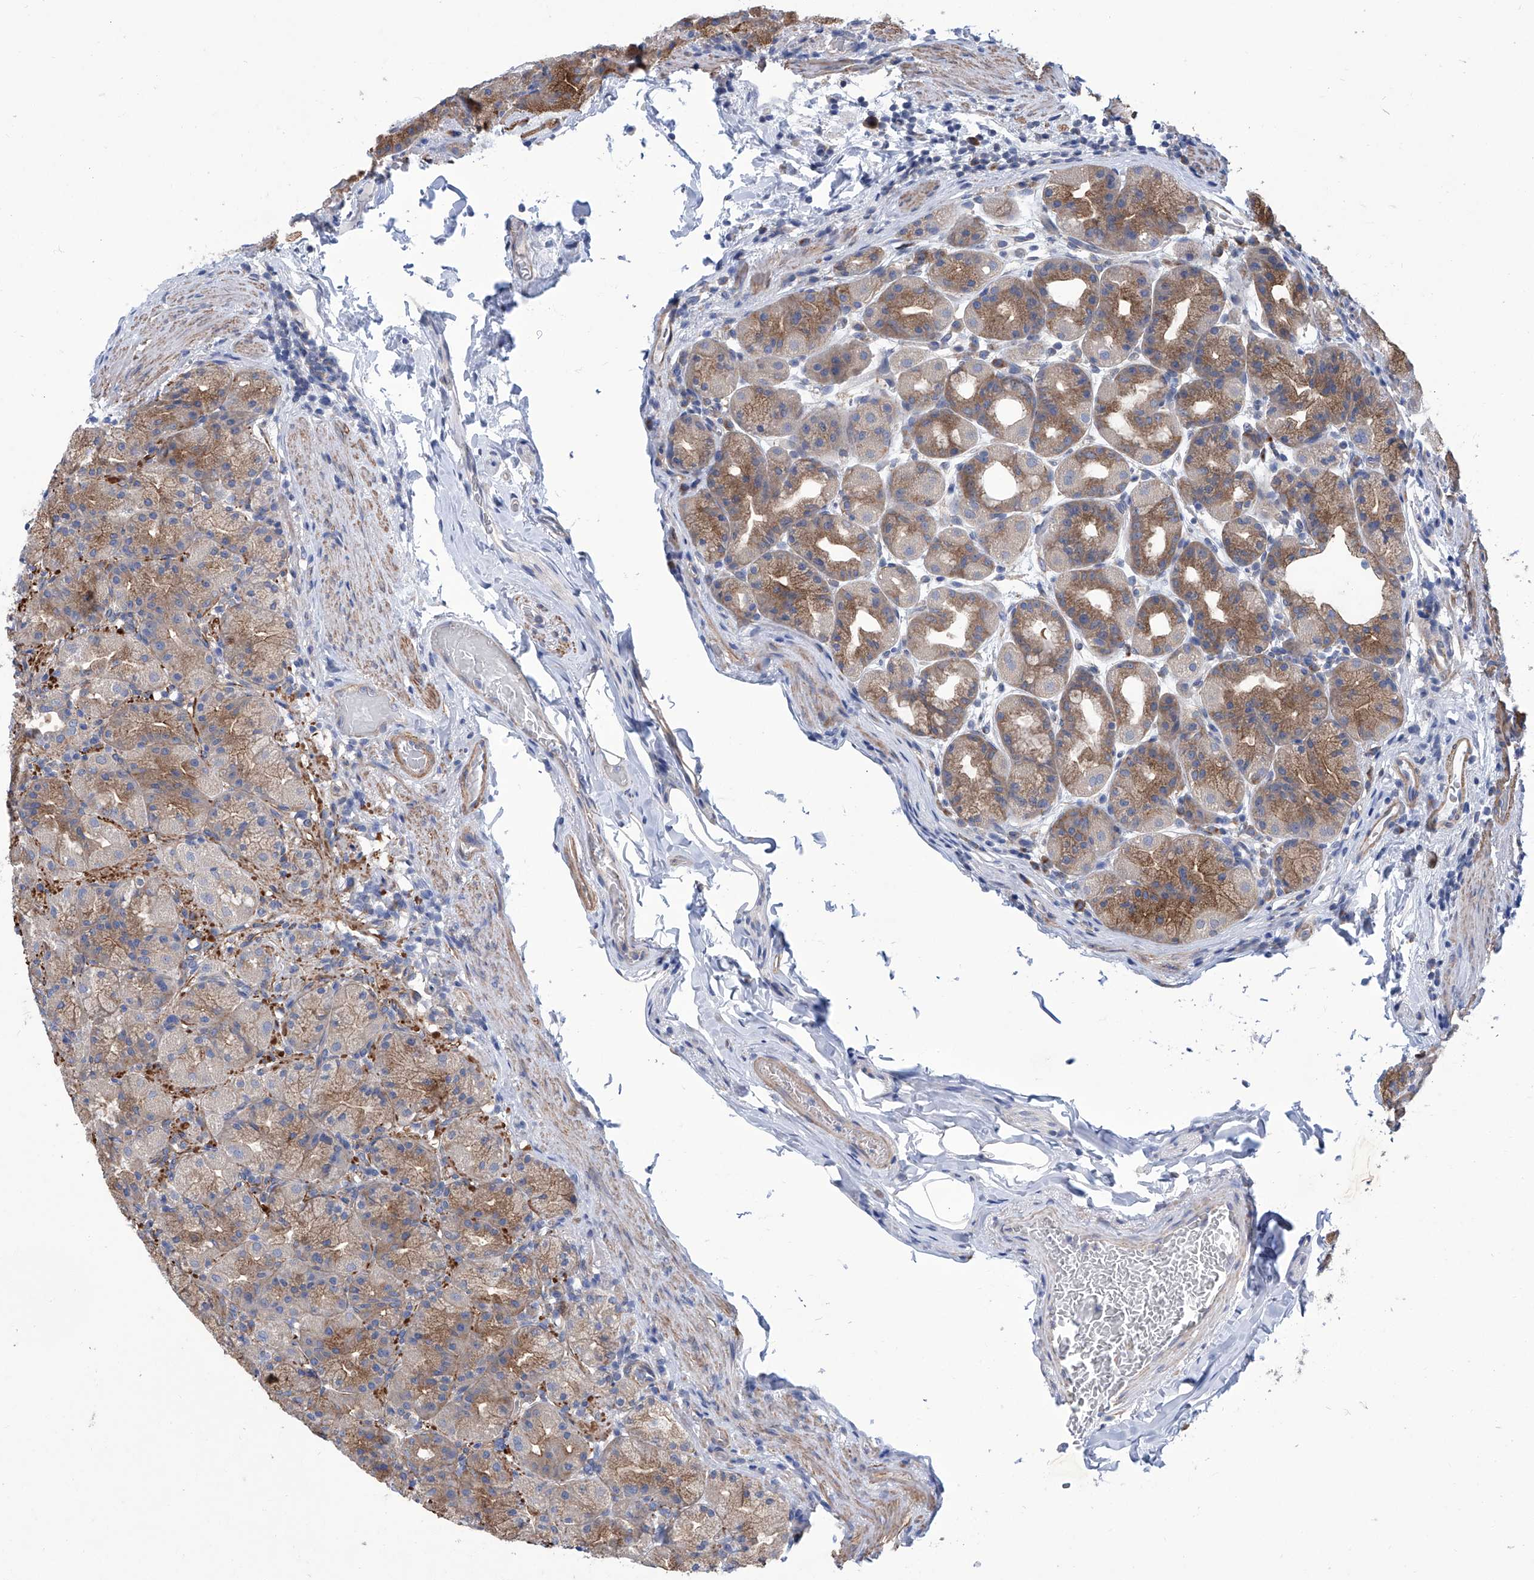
{"staining": {"intensity": "moderate", "quantity": ">75%", "location": "cytoplasmic/membranous"}, "tissue": "stomach", "cell_type": "Glandular cells", "image_type": "normal", "snomed": [{"axis": "morphology", "description": "Normal tissue, NOS"}, {"axis": "topography", "description": "Stomach, upper"}], "caption": "Protein analysis of benign stomach exhibits moderate cytoplasmic/membranous expression in about >75% of glandular cells.", "gene": "SMS", "patient": {"sex": "male", "age": 68}}